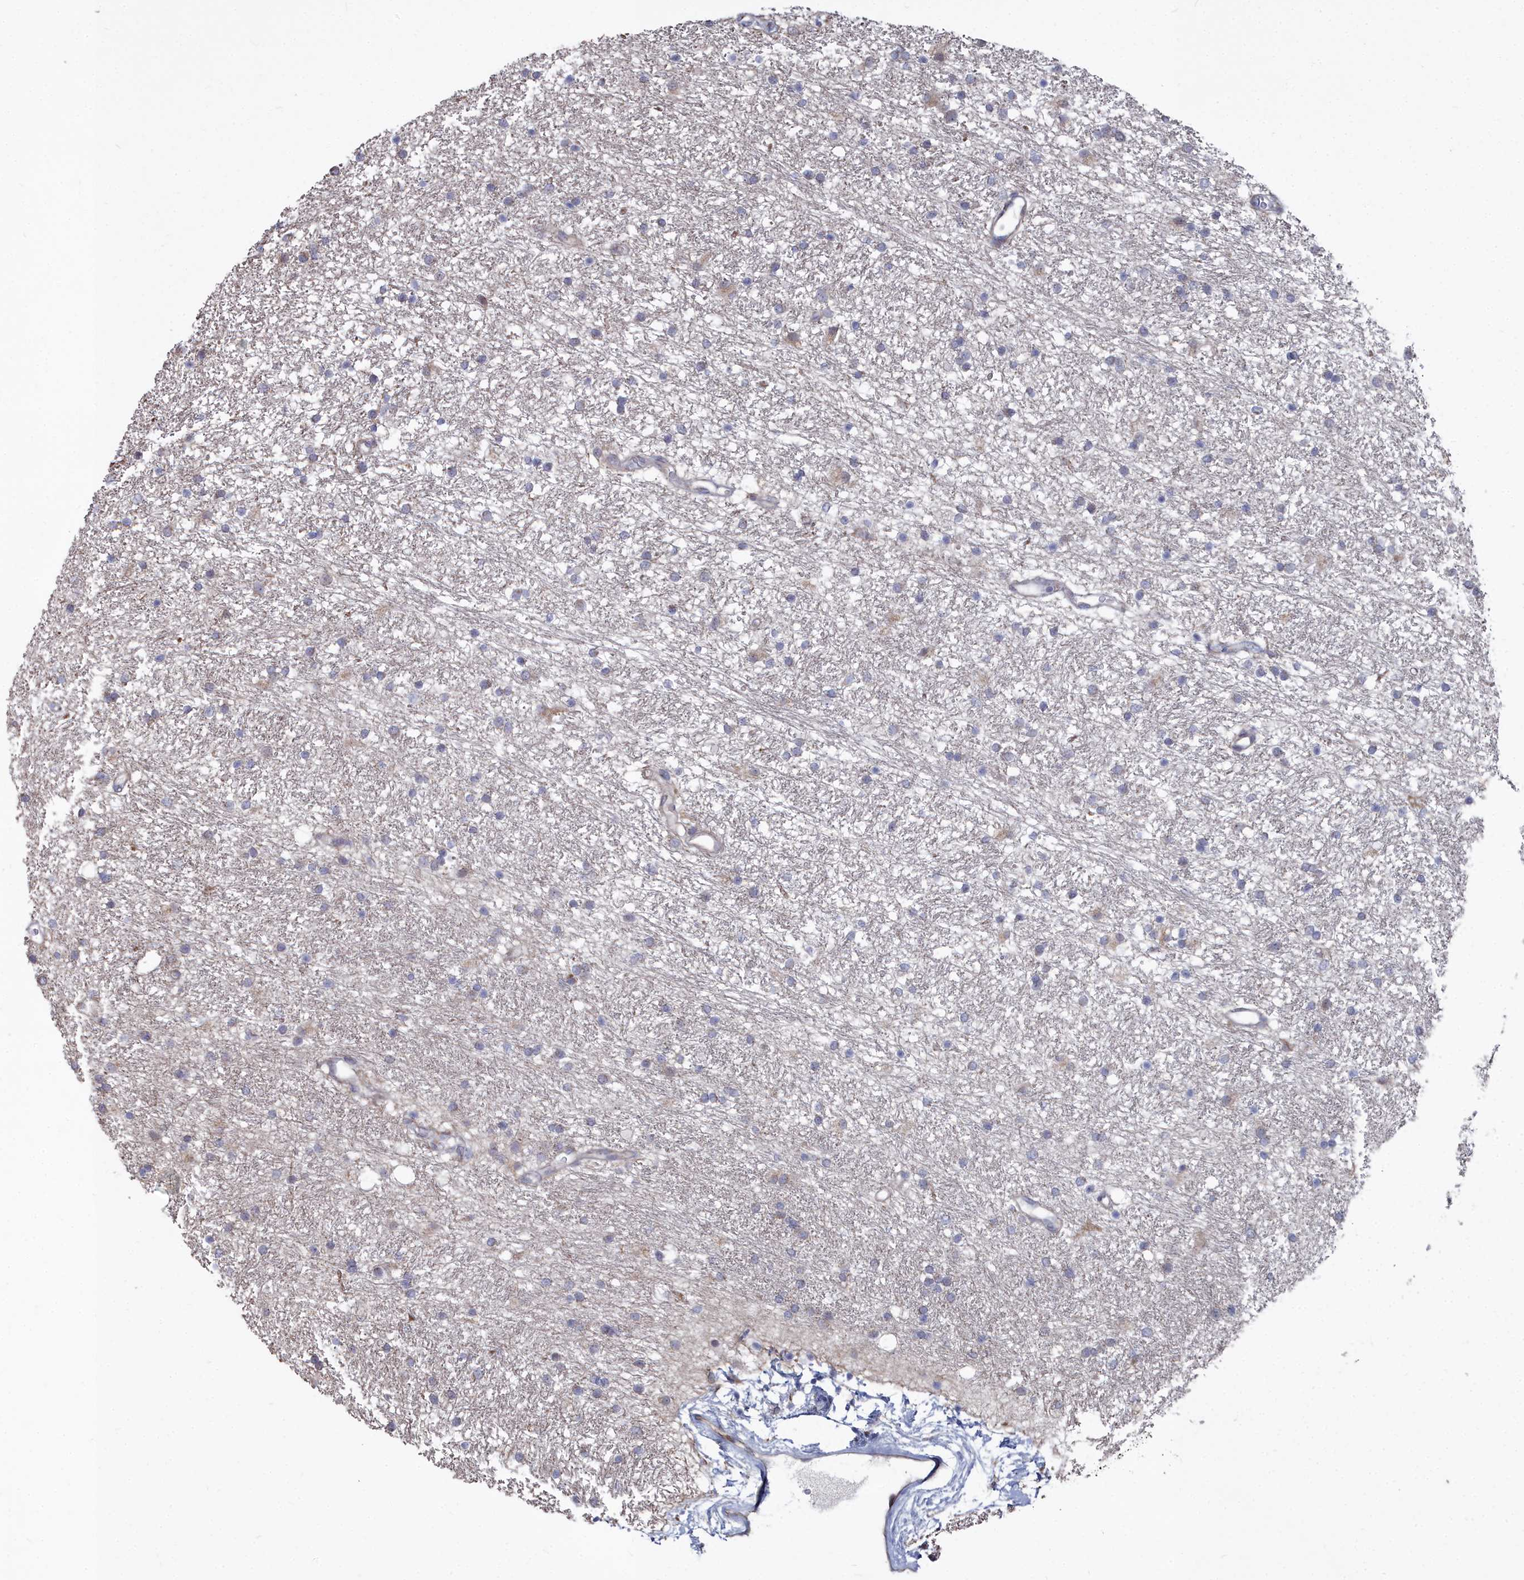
{"staining": {"intensity": "weak", "quantity": "<25%", "location": "cytoplasmic/membranous"}, "tissue": "glioma", "cell_type": "Tumor cells", "image_type": "cancer", "snomed": [{"axis": "morphology", "description": "Glioma, malignant, High grade"}, {"axis": "topography", "description": "Brain"}], "caption": "IHC of human glioma displays no expression in tumor cells.", "gene": "SHISAL2A", "patient": {"sex": "male", "age": 77}}